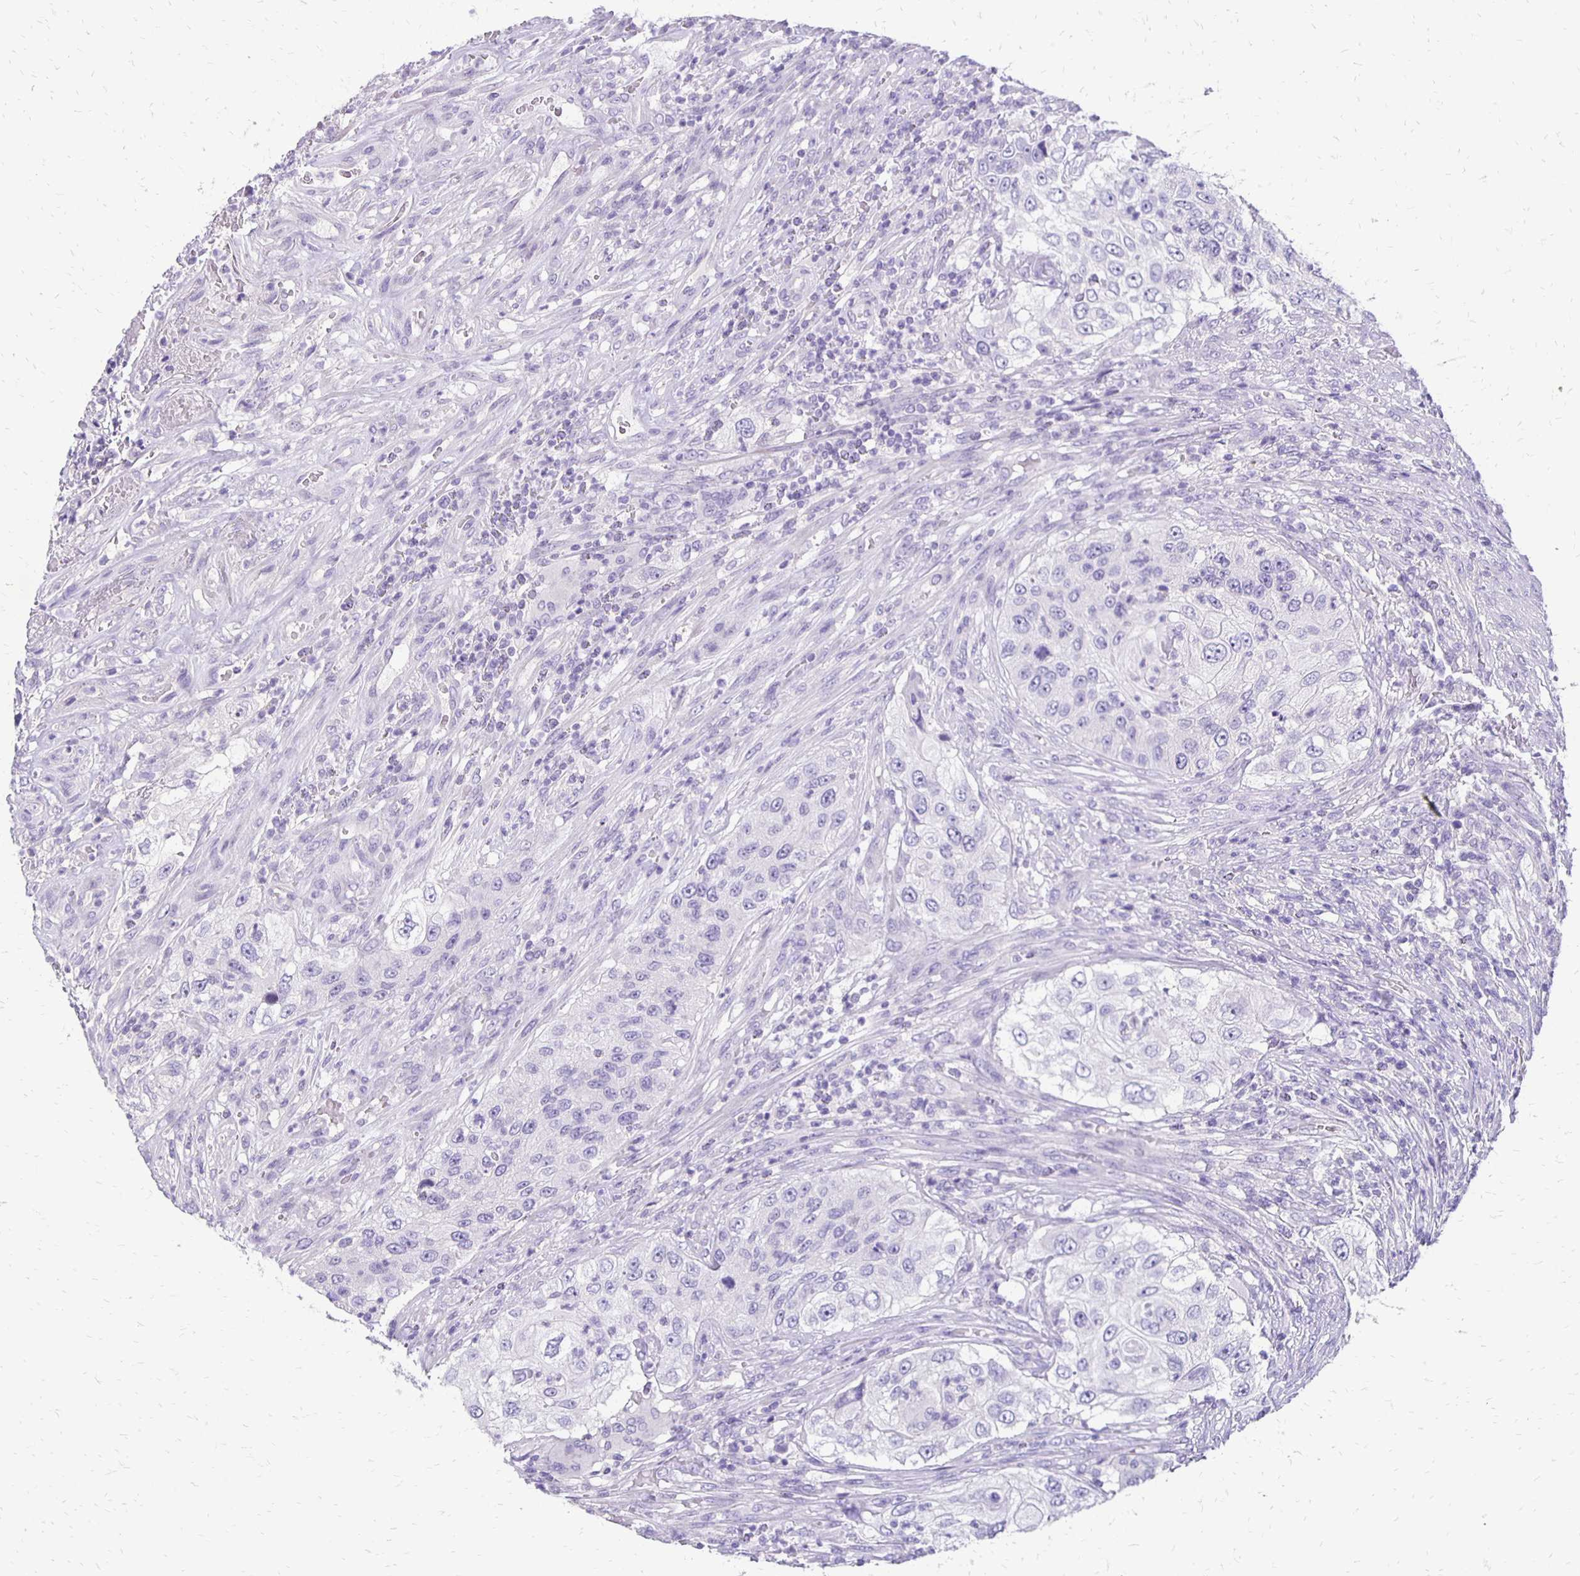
{"staining": {"intensity": "negative", "quantity": "none", "location": "none"}, "tissue": "urothelial cancer", "cell_type": "Tumor cells", "image_type": "cancer", "snomed": [{"axis": "morphology", "description": "Urothelial carcinoma, High grade"}, {"axis": "topography", "description": "Urinary bladder"}], "caption": "IHC of human high-grade urothelial carcinoma displays no expression in tumor cells.", "gene": "ANKRD45", "patient": {"sex": "female", "age": 60}}